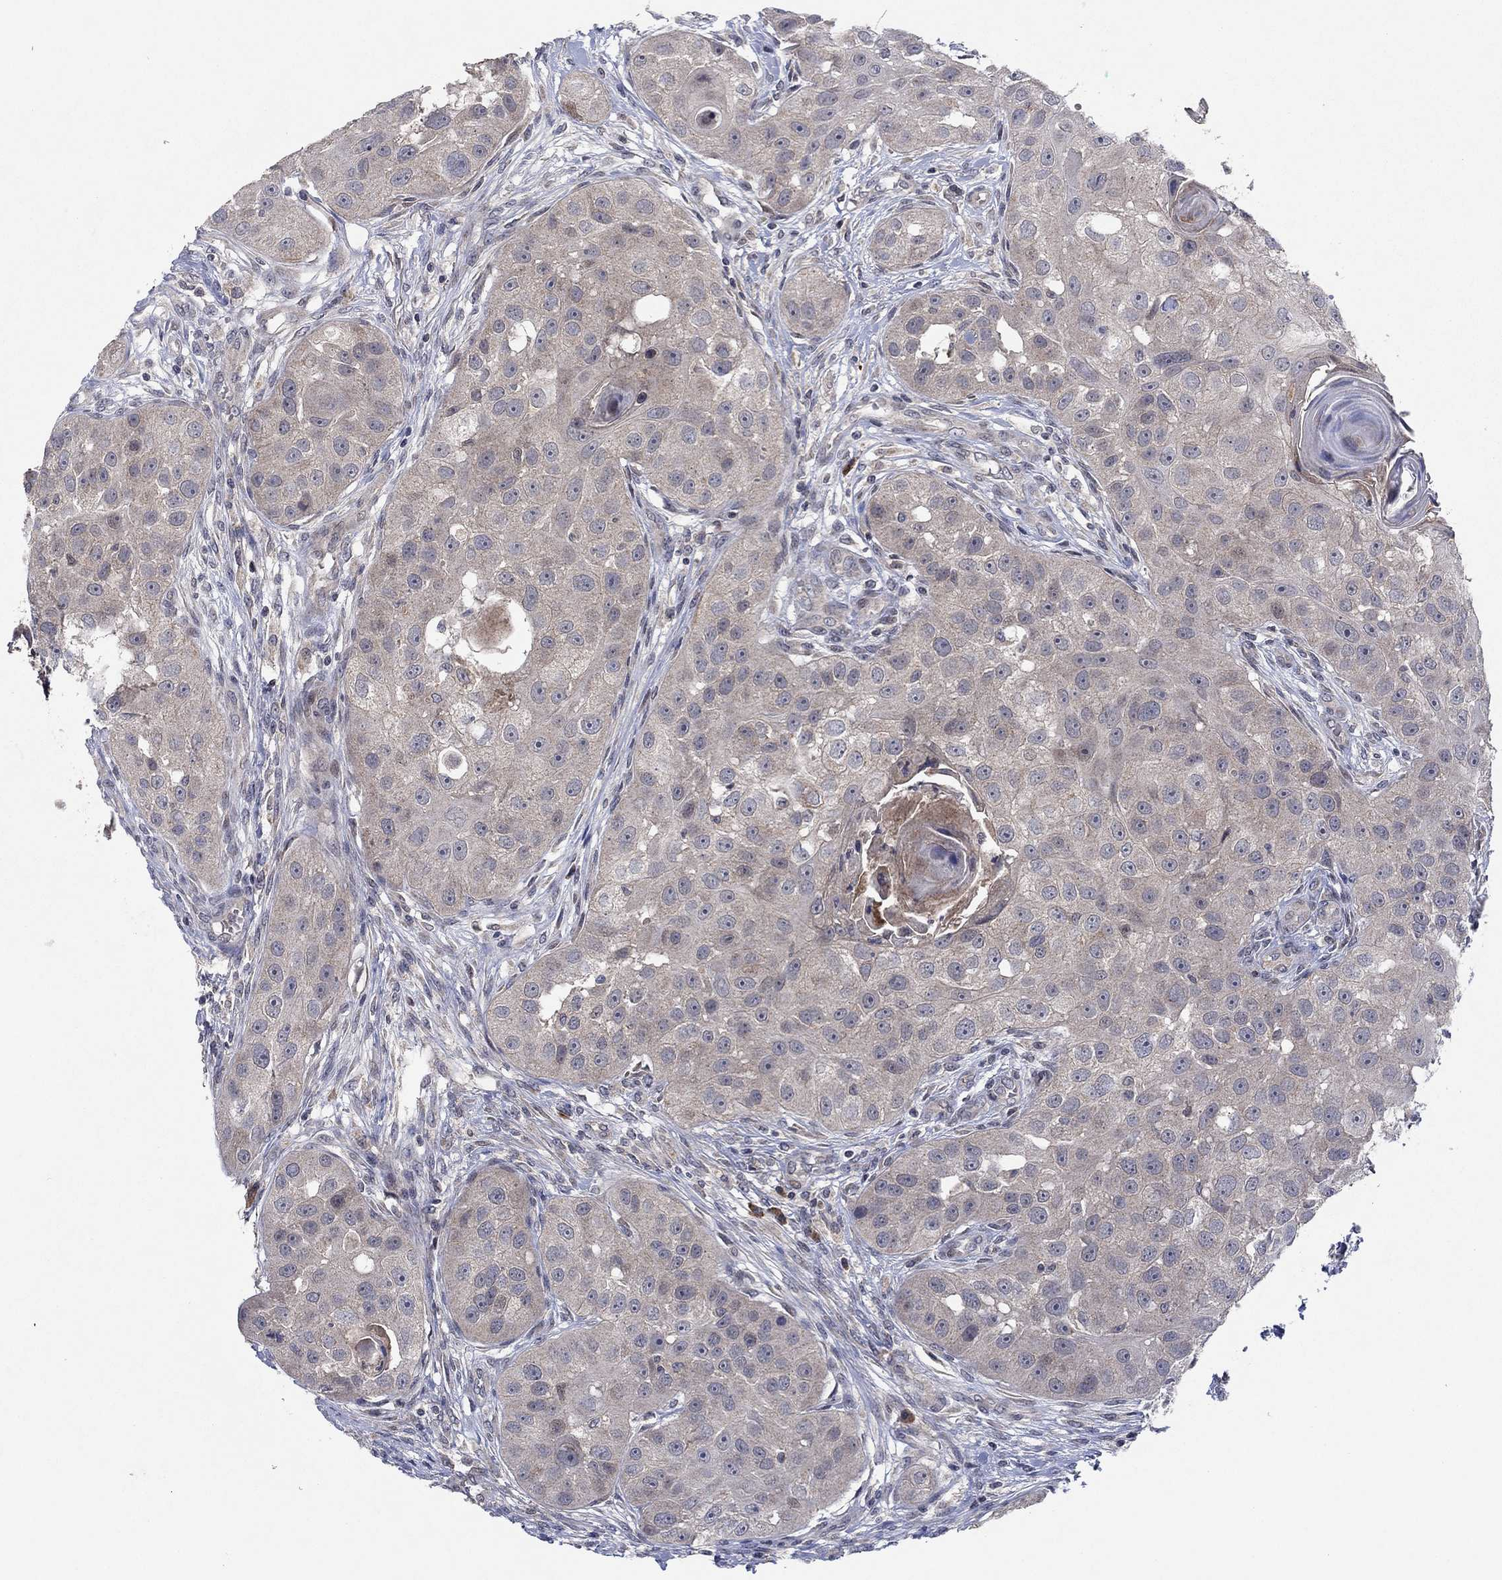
{"staining": {"intensity": "negative", "quantity": "none", "location": "none"}, "tissue": "head and neck cancer", "cell_type": "Tumor cells", "image_type": "cancer", "snomed": [{"axis": "morphology", "description": "Normal tissue, NOS"}, {"axis": "morphology", "description": "Squamous cell carcinoma, NOS"}, {"axis": "topography", "description": "Skeletal muscle"}, {"axis": "topography", "description": "Head-Neck"}], "caption": "Immunohistochemistry micrograph of head and neck cancer (squamous cell carcinoma) stained for a protein (brown), which exhibits no positivity in tumor cells.", "gene": "IL4", "patient": {"sex": "male", "age": 51}}